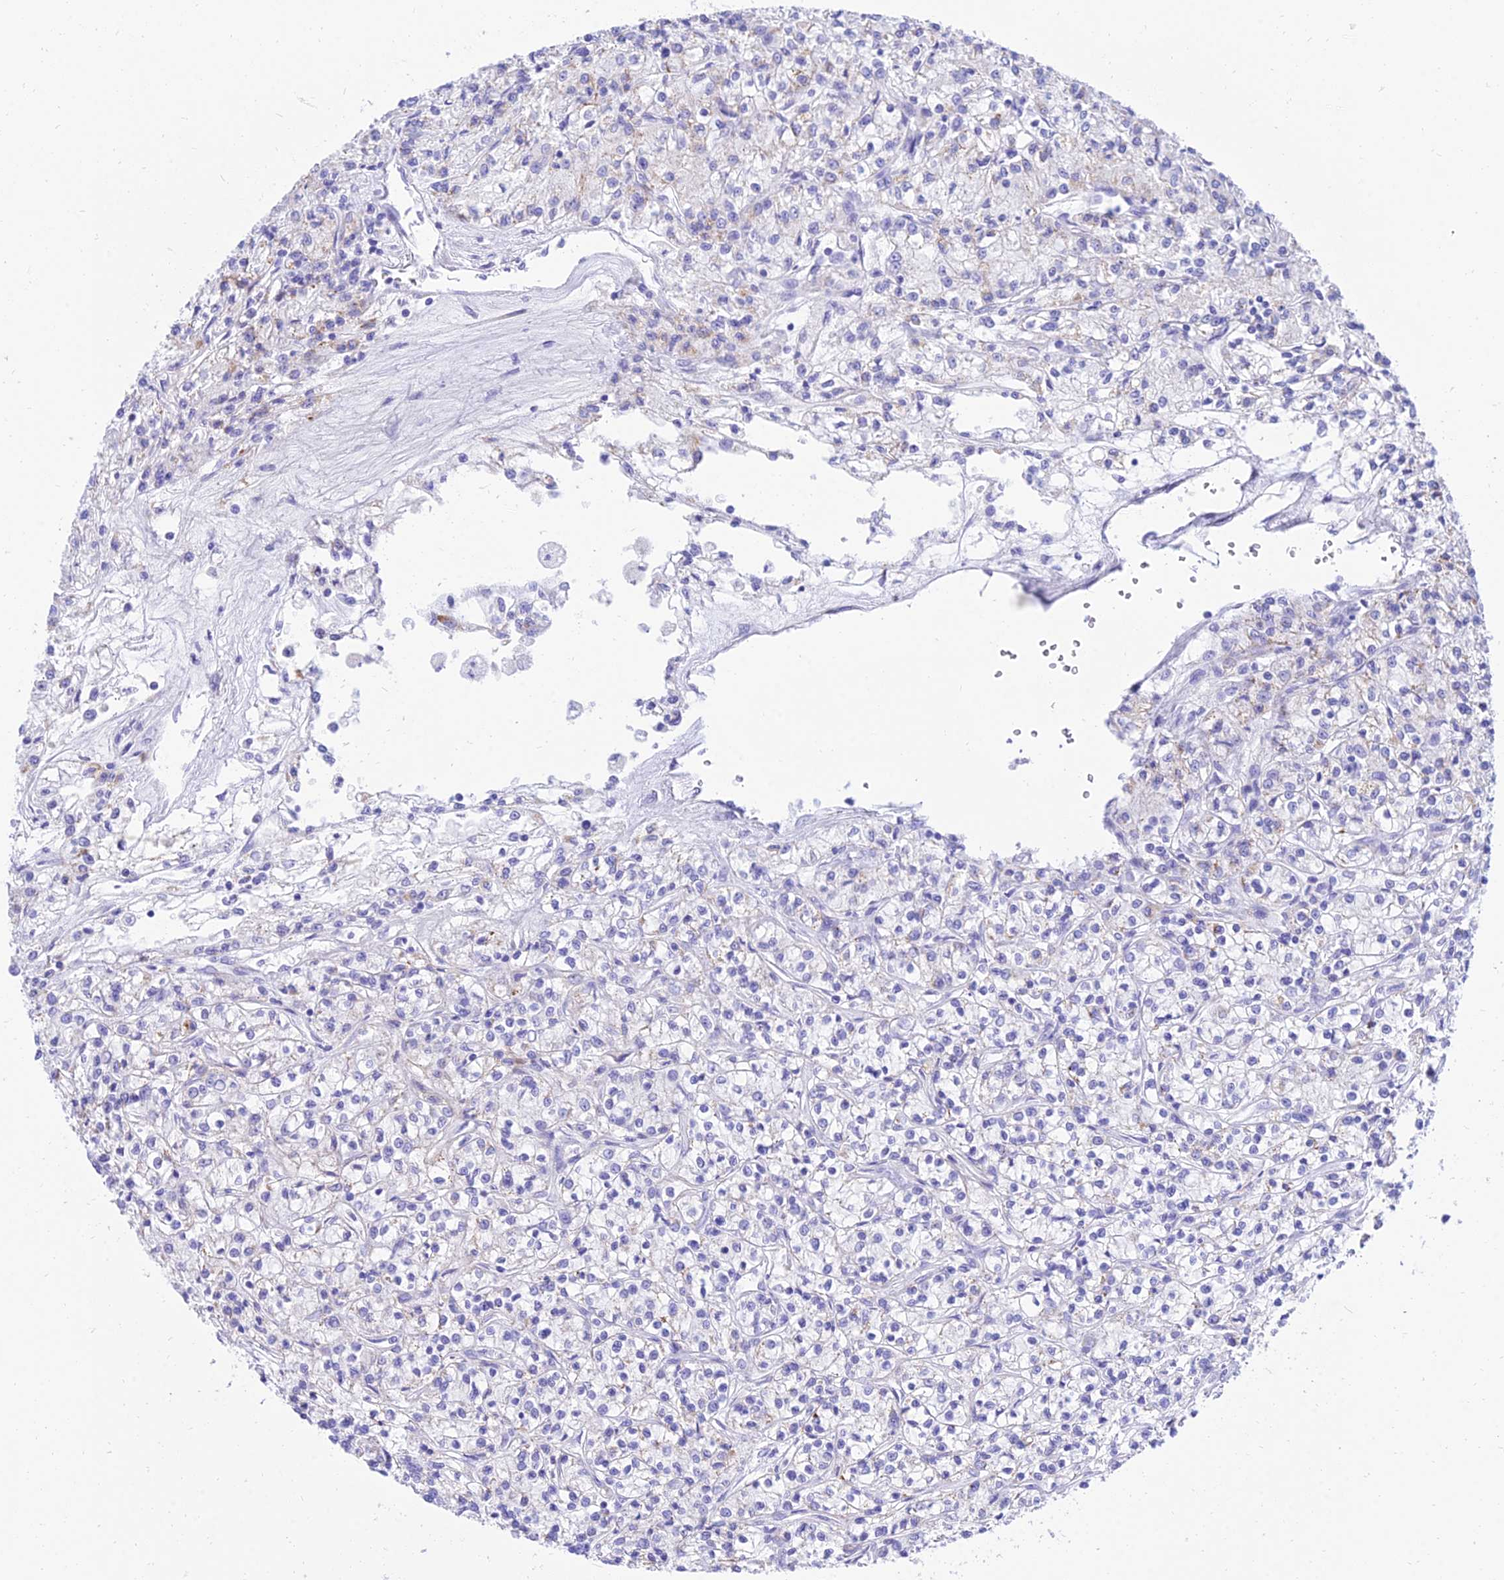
{"staining": {"intensity": "moderate", "quantity": "<25%", "location": "cytoplasmic/membranous"}, "tissue": "renal cancer", "cell_type": "Tumor cells", "image_type": "cancer", "snomed": [{"axis": "morphology", "description": "Adenocarcinoma, NOS"}, {"axis": "topography", "description": "Kidney"}], "caption": "A brown stain shows moderate cytoplasmic/membranous expression of a protein in renal cancer (adenocarcinoma) tumor cells.", "gene": "PKN3", "patient": {"sex": "female", "age": 59}}